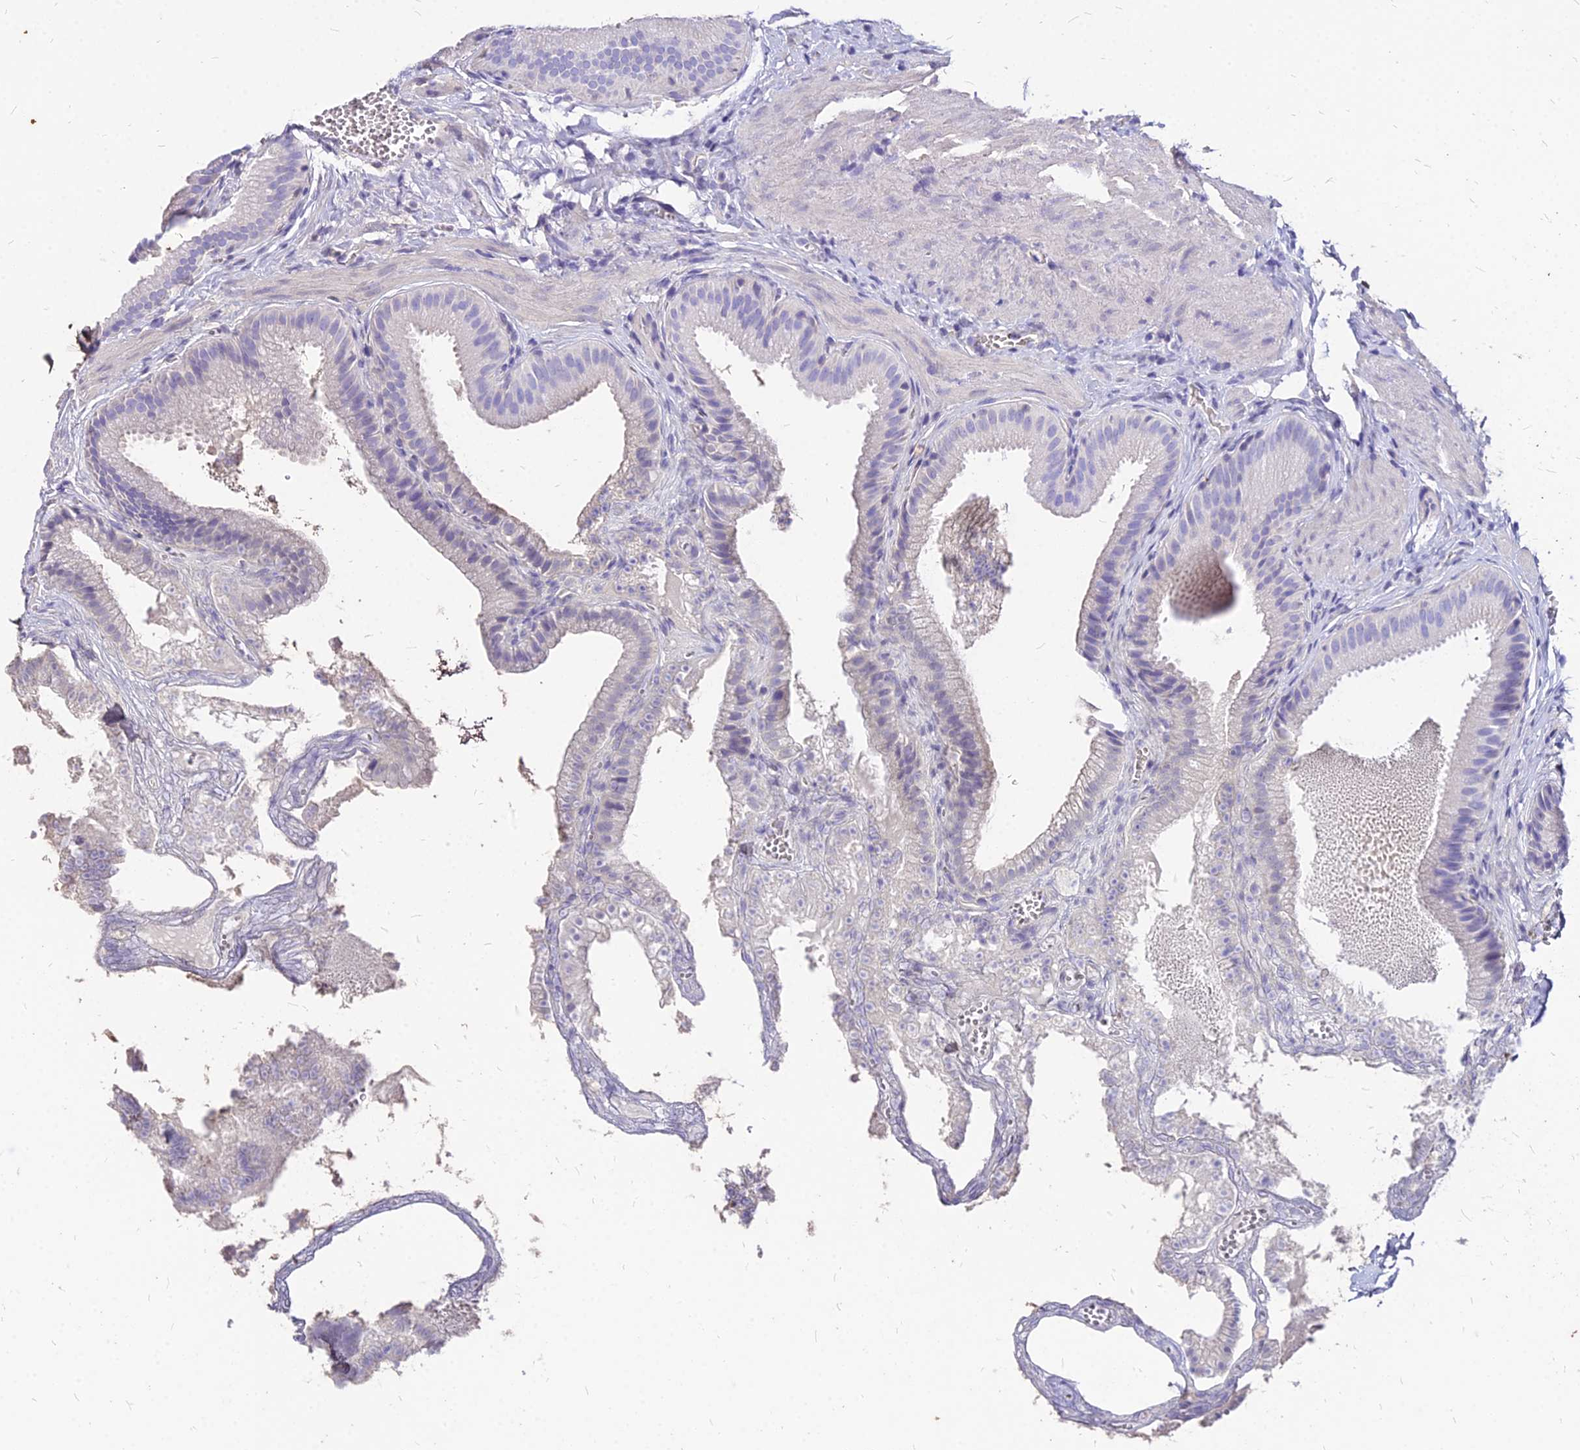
{"staining": {"intensity": "negative", "quantity": "none", "location": "none"}, "tissue": "gallbladder", "cell_type": "Glandular cells", "image_type": "normal", "snomed": [{"axis": "morphology", "description": "Normal tissue, NOS"}, {"axis": "topography", "description": "Gallbladder"}], "caption": "This is a histopathology image of immunohistochemistry (IHC) staining of normal gallbladder, which shows no positivity in glandular cells.", "gene": "NME5", "patient": {"sex": "male", "age": 38}}